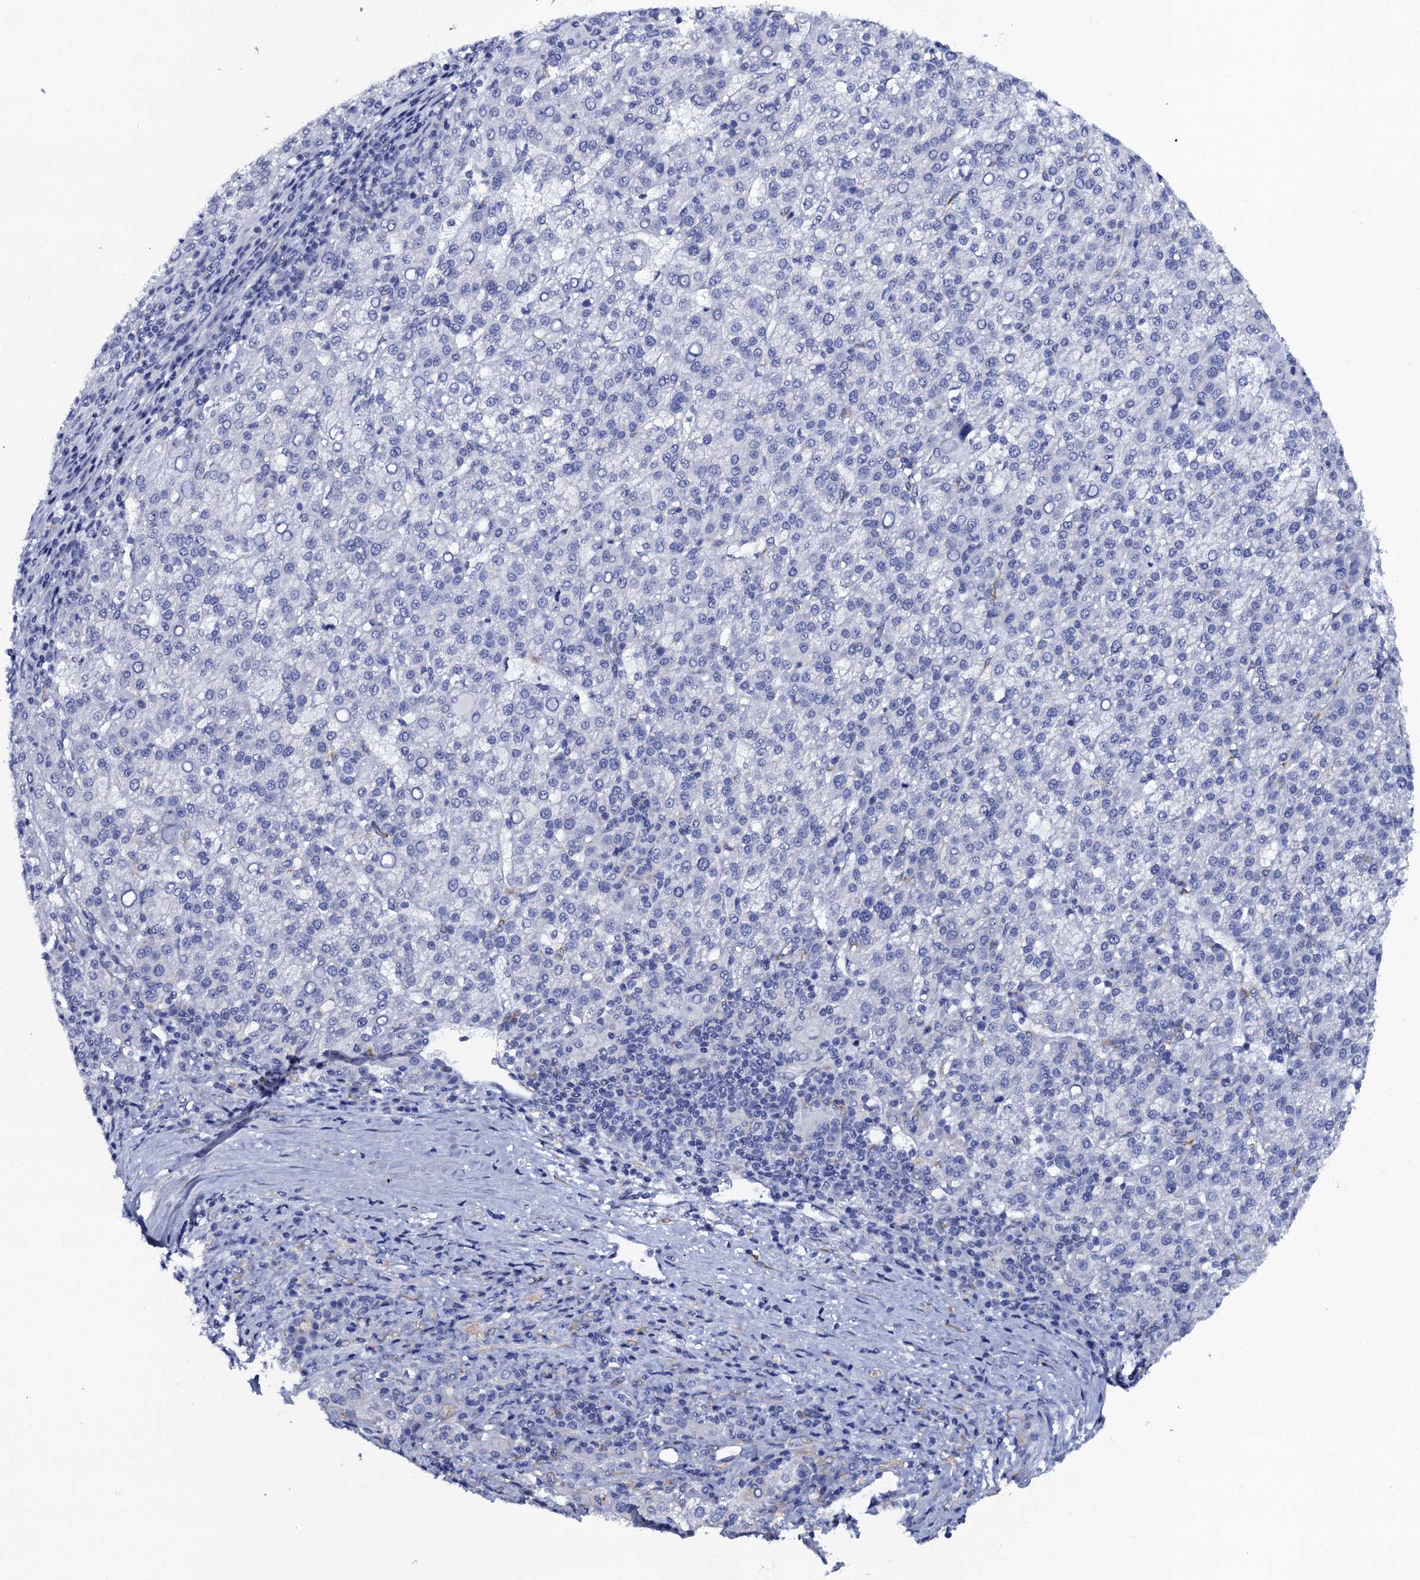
{"staining": {"intensity": "negative", "quantity": "none", "location": "none"}, "tissue": "liver cancer", "cell_type": "Tumor cells", "image_type": "cancer", "snomed": [{"axis": "morphology", "description": "Carcinoma, Hepatocellular, NOS"}, {"axis": "topography", "description": "Liver"}], "caption": "IHC of liver cancer reveals no staining in tumor cells.", "gene": "POGLUT3", "patient": {"sex": "female", "age": 58}}